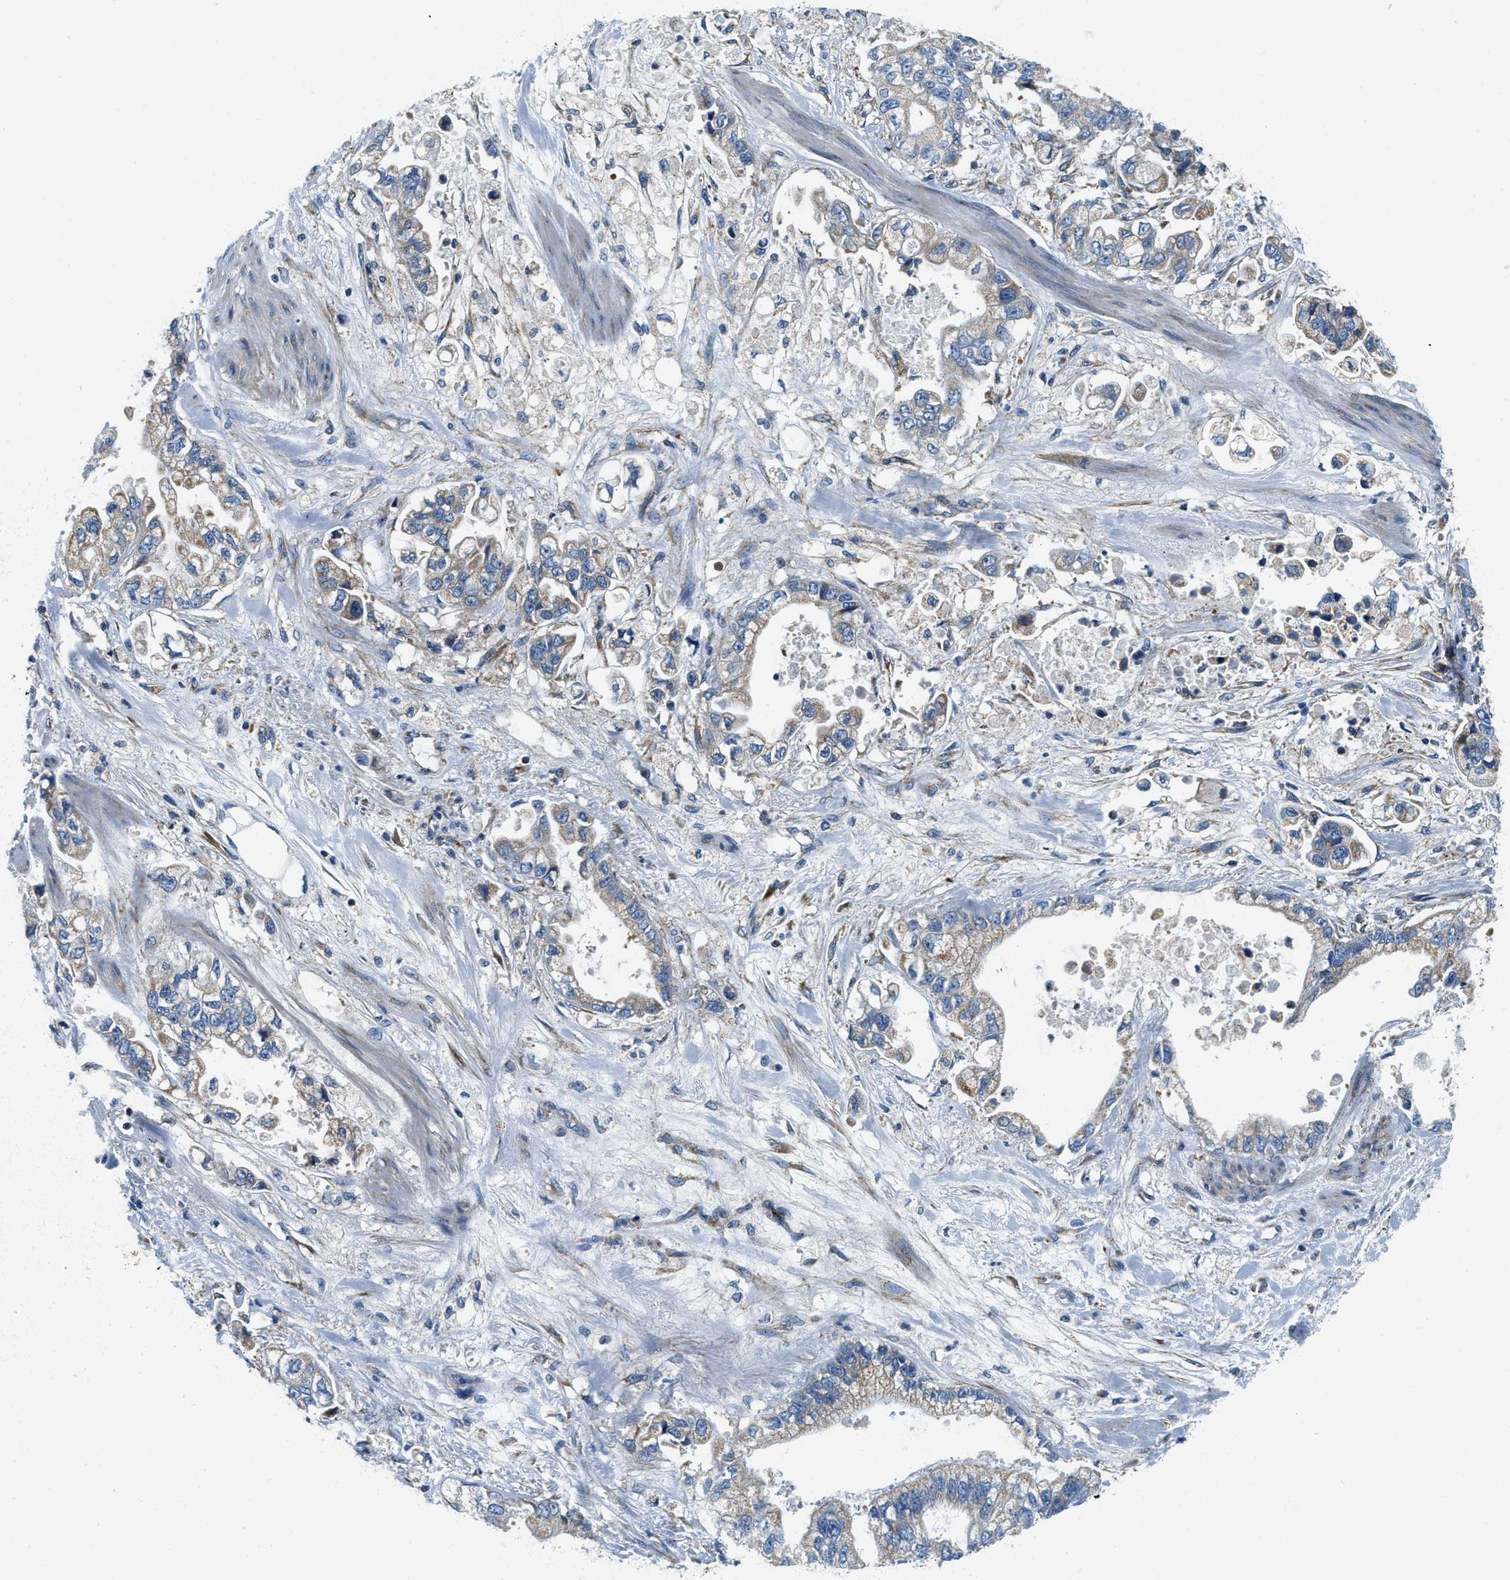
{"staining": {"intensity": "weak", "quantity": "<25%", "location": "cytoplasmic/membranous"}, "tissue": "stomach cancer", "cell_type": "Tumor cells", "image_type": "cancer", "snomed": [{"axis": "morphology", "description": "Normal tissue, NOS"}, {"axis": "morphology", "description": "Adenocarcinoma, NOS"}, {"axis": "topography", "description": "Stomach"}], "caption": "Tumor cells are negative for brown protein staining in stomach adenocarcinoma.", "gene": "SAMD4B", "patient": {"sex": "male", "age": 62}}